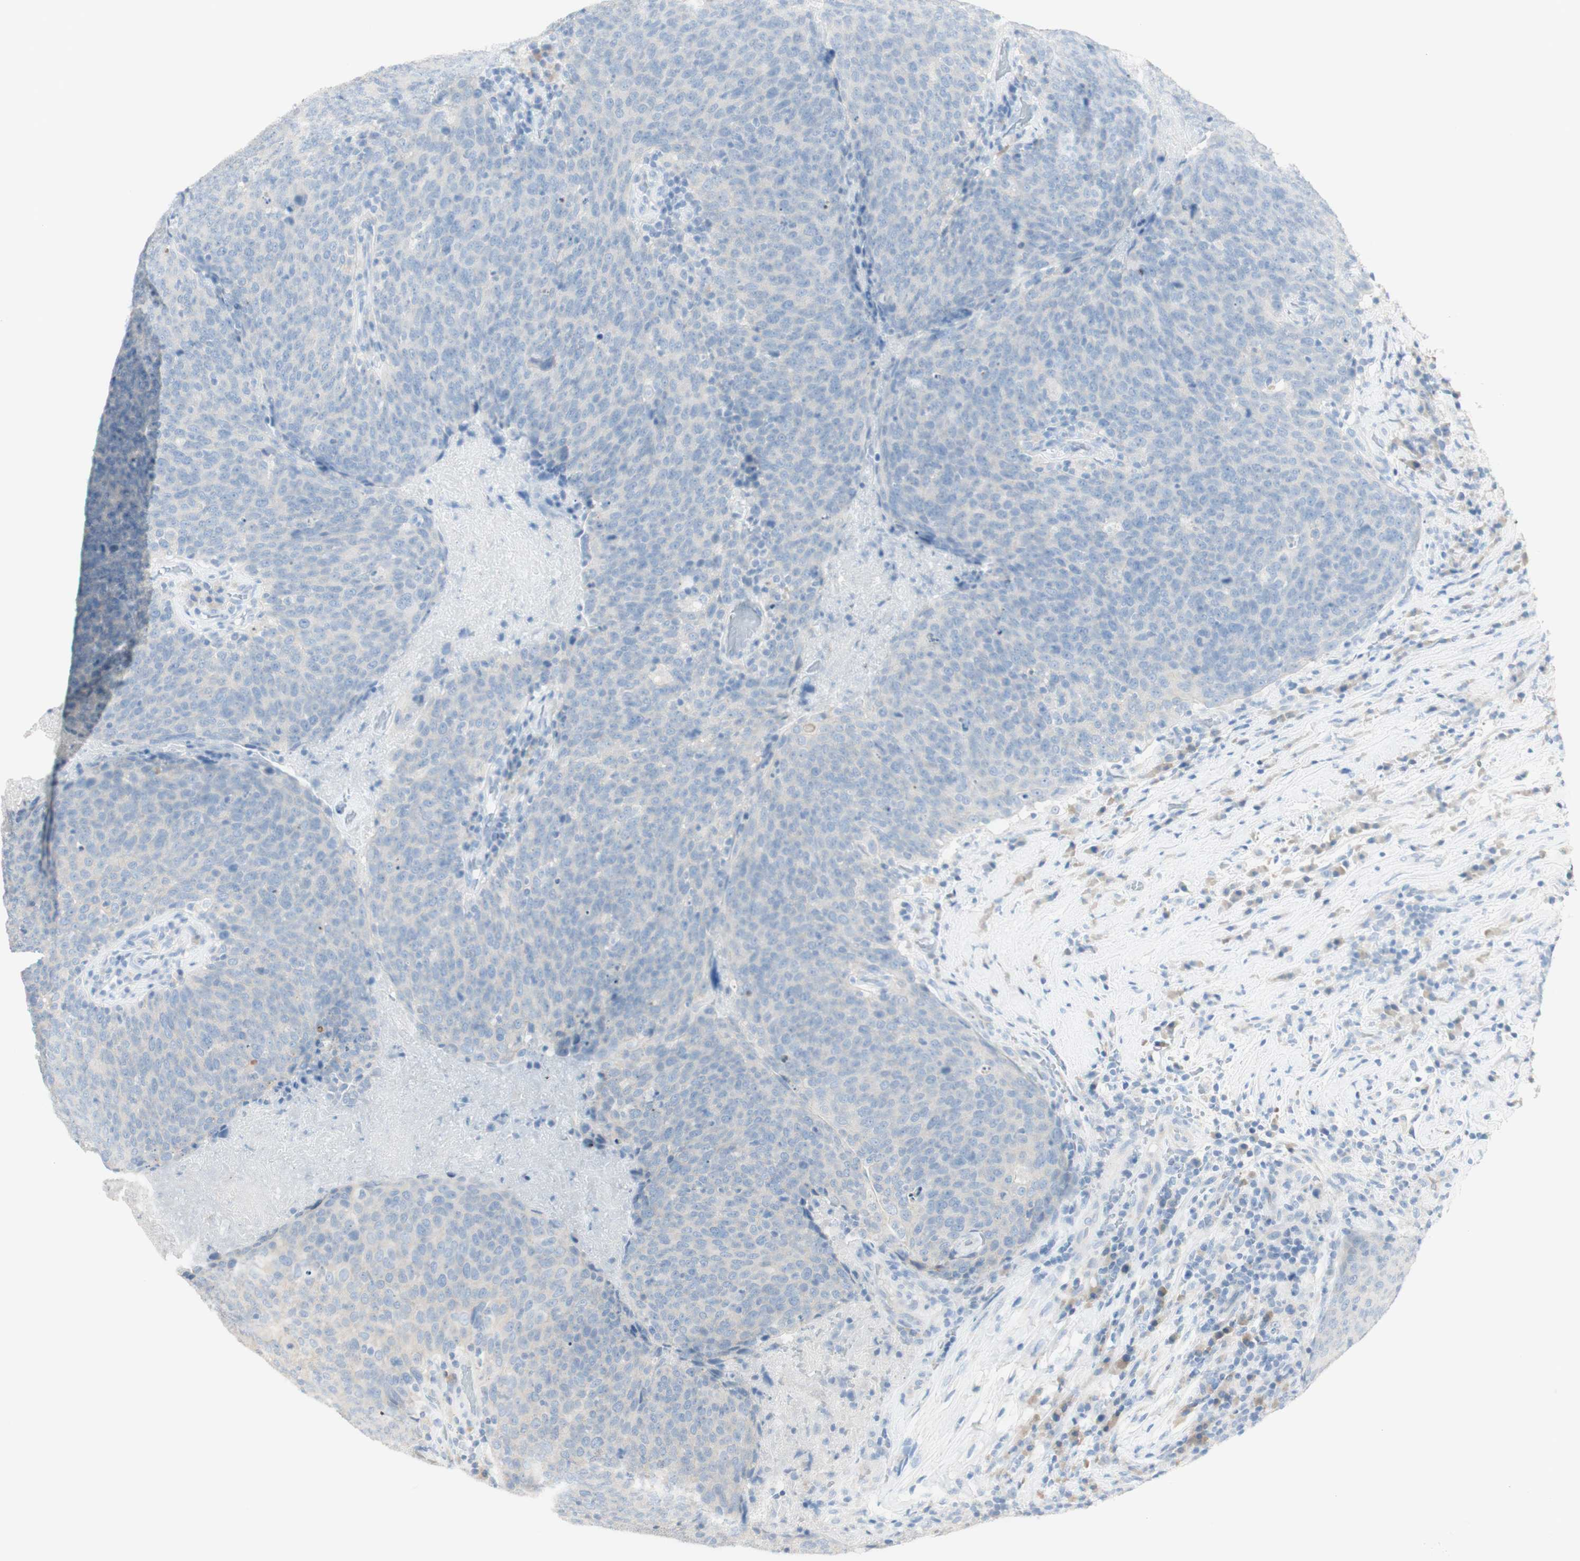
{"staining": {"intensity": "negative", "quantity": "none", "location": "none"}, "tissue": "head and neck cancer", "cell_type": "Tumor cells", "image_type": "cancer", "snomed": [{"axis": "morphology", "description": "Squamous cell carcinoma, NOS"}, {"axis": "morphology", "description": "Squamous cell carcinoma, metastatic, NOS"}, {"axis": "topography", "description": "Lymph node"}, {"axis": "topography", "description": "Head-Neck"}], "caption": "Head and neck cancer (squamous cell carcinoma) was stained to show a protein in brown. There is no significant positivity in tumor cells. (DAB IHC visualized using brightfield microscopy, high magnification).", "gene": "ART3", "patient": {"sex": "male", "age": 62}}